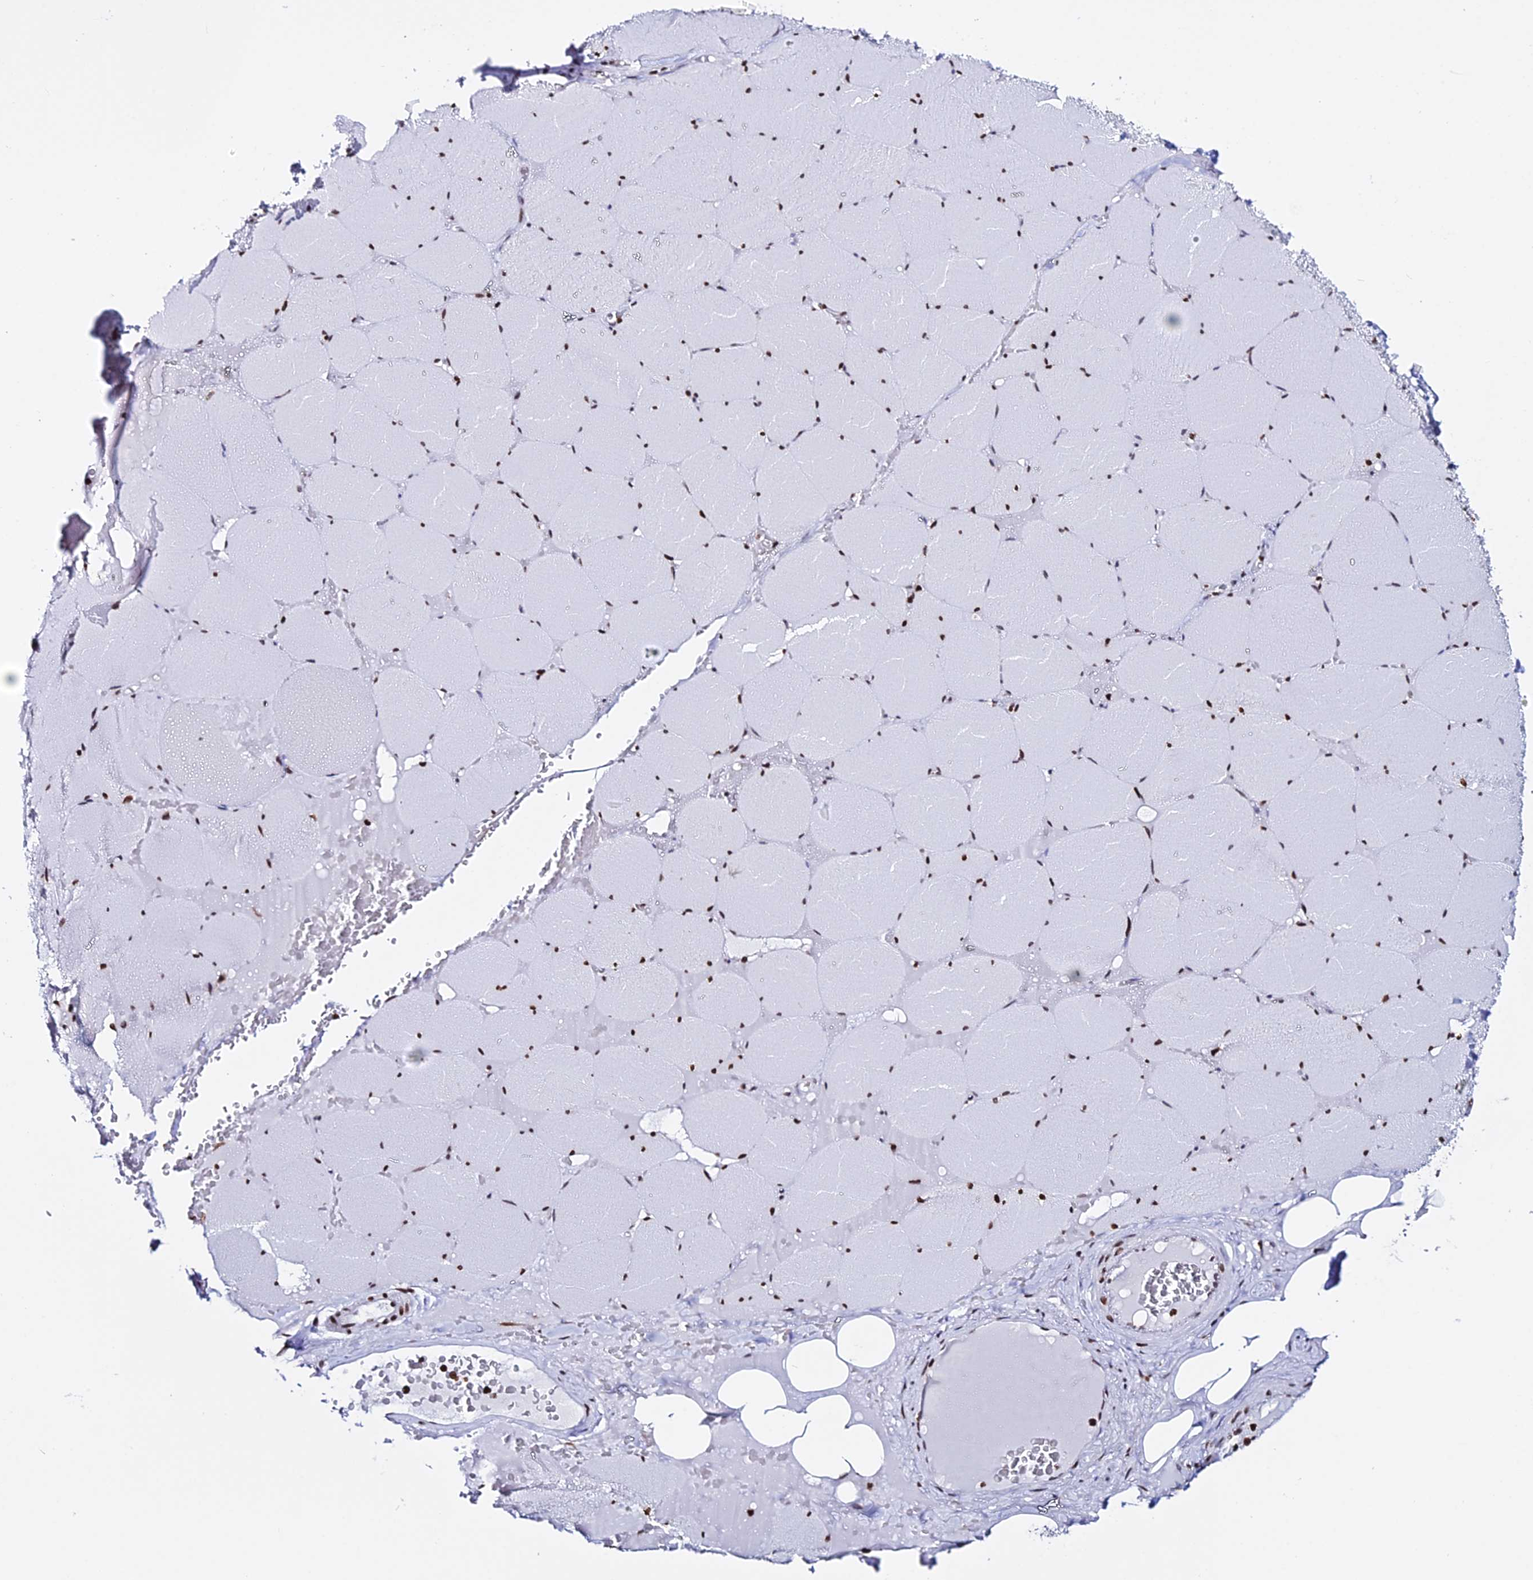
{"staining": {"intensity": "moderate", "quantity": ">75%", "location": "nuclear"}, "tissue": "skeletal muscle", "cell_type": "Myocytes", "image_type": "normal", "snomed": [{"axis": "morphology", "description": "Normal tissue, NOS"}, {"axis": "topography", "description": "Skeletal muscle"}, {"axis": "topography", "description": "Head-Neck"}], "caption": "Protein expression analysis of unremarkable human skeletal muscle reveals moderate nuclear staining in approximately >75% of myocytes.", "gene": "ENSG00000282988", "patient": {"sex": "male", "age": 66}}